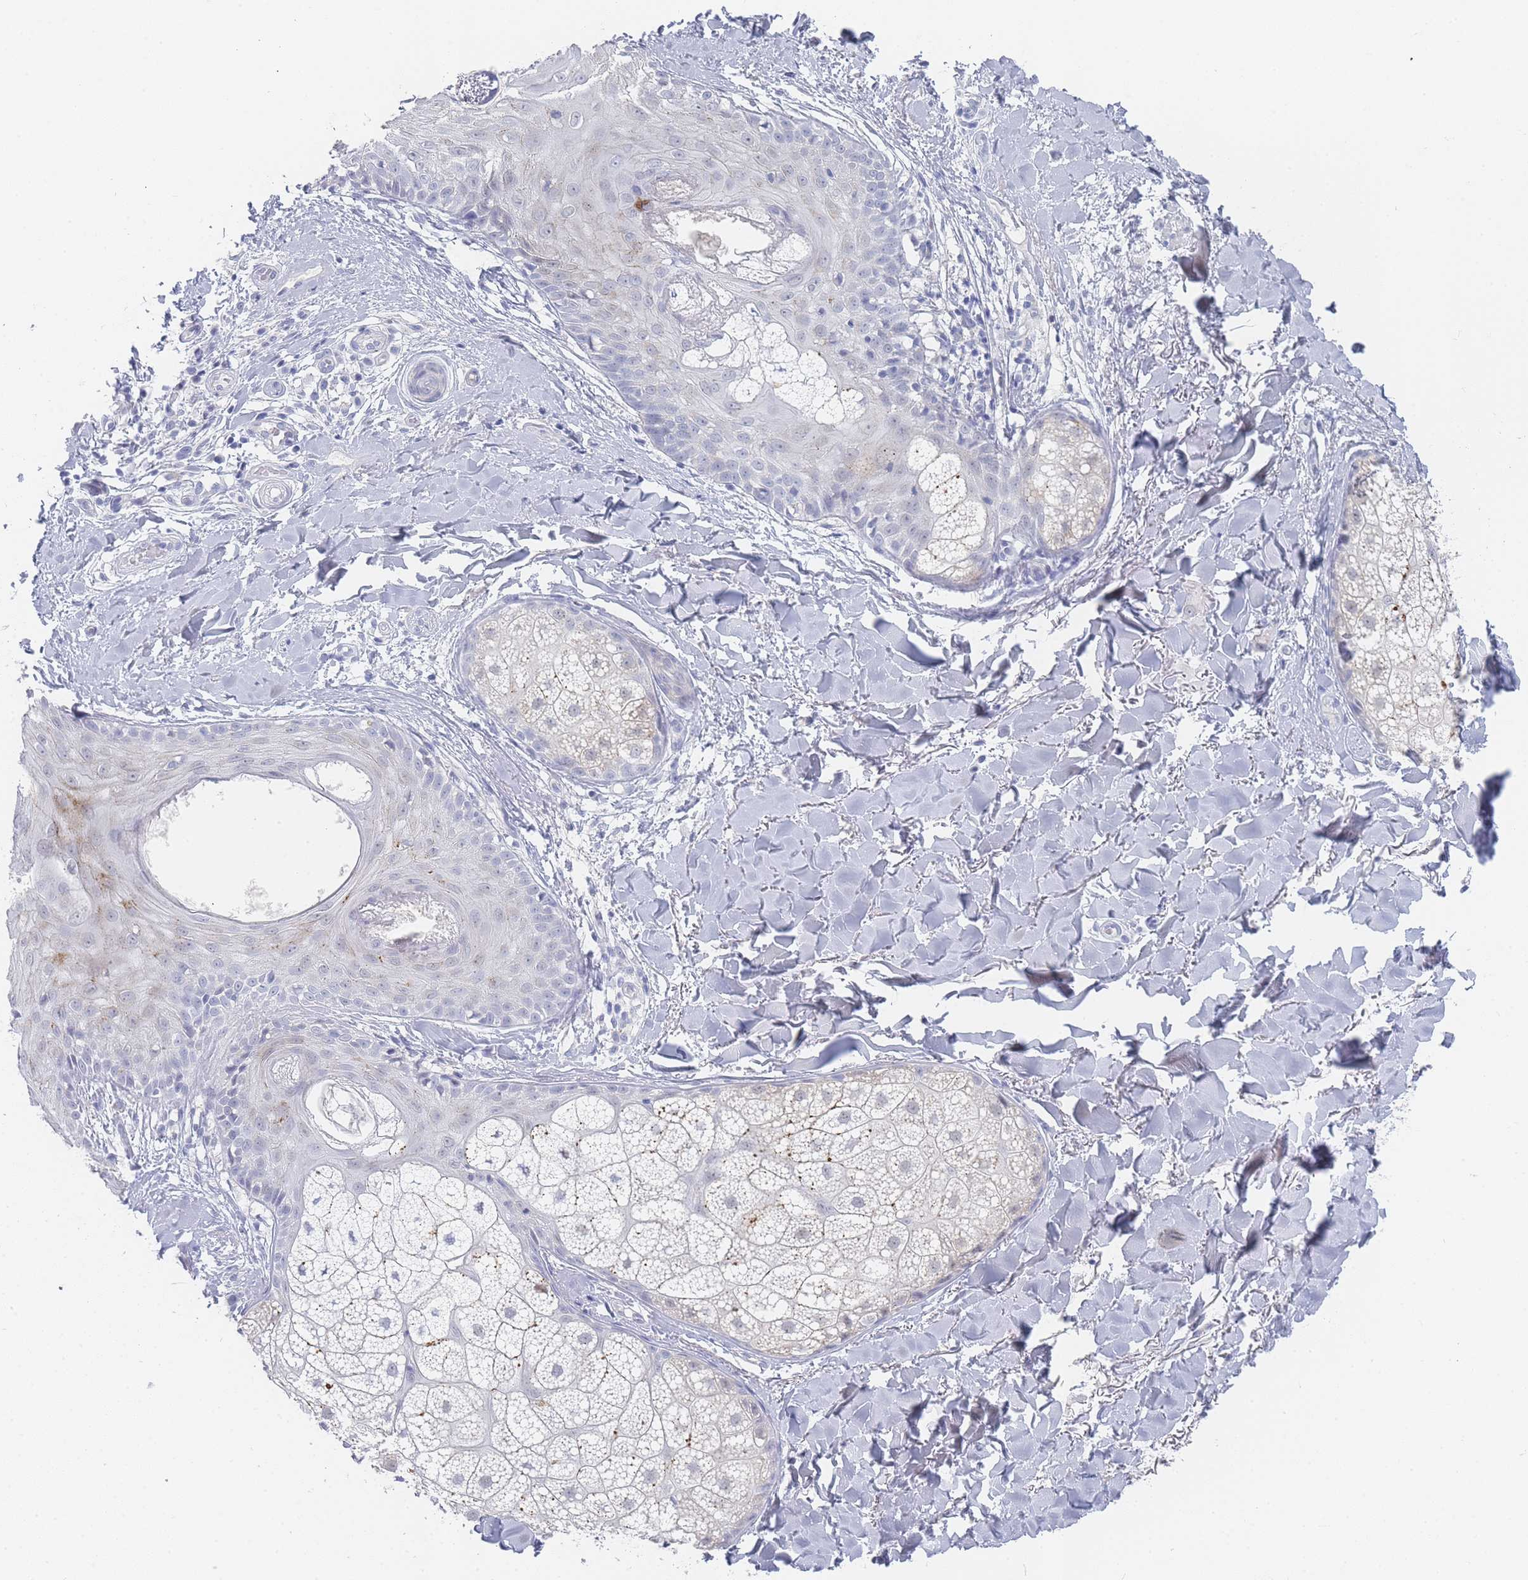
{"staining": {"intensity": "negative", "quantity": "none", "location": "none"}, "tissue": "skin cancer", "cell_type": "Tumor cells", "image_type": "cancer", "snomed": [{"axis": "morphology", "description": "Basal cell carcinoma"}, {"axis": "topography", "description": "Skin"}], "caption": "A high-resolution photomicrograph shows immunohistochemistry (IHC) staining of skin basal cell carcinoma, which reveals no significant expression in tumor cells.", "gene": "IMPG1", "patient": {"sex": "female", "age": 61}}